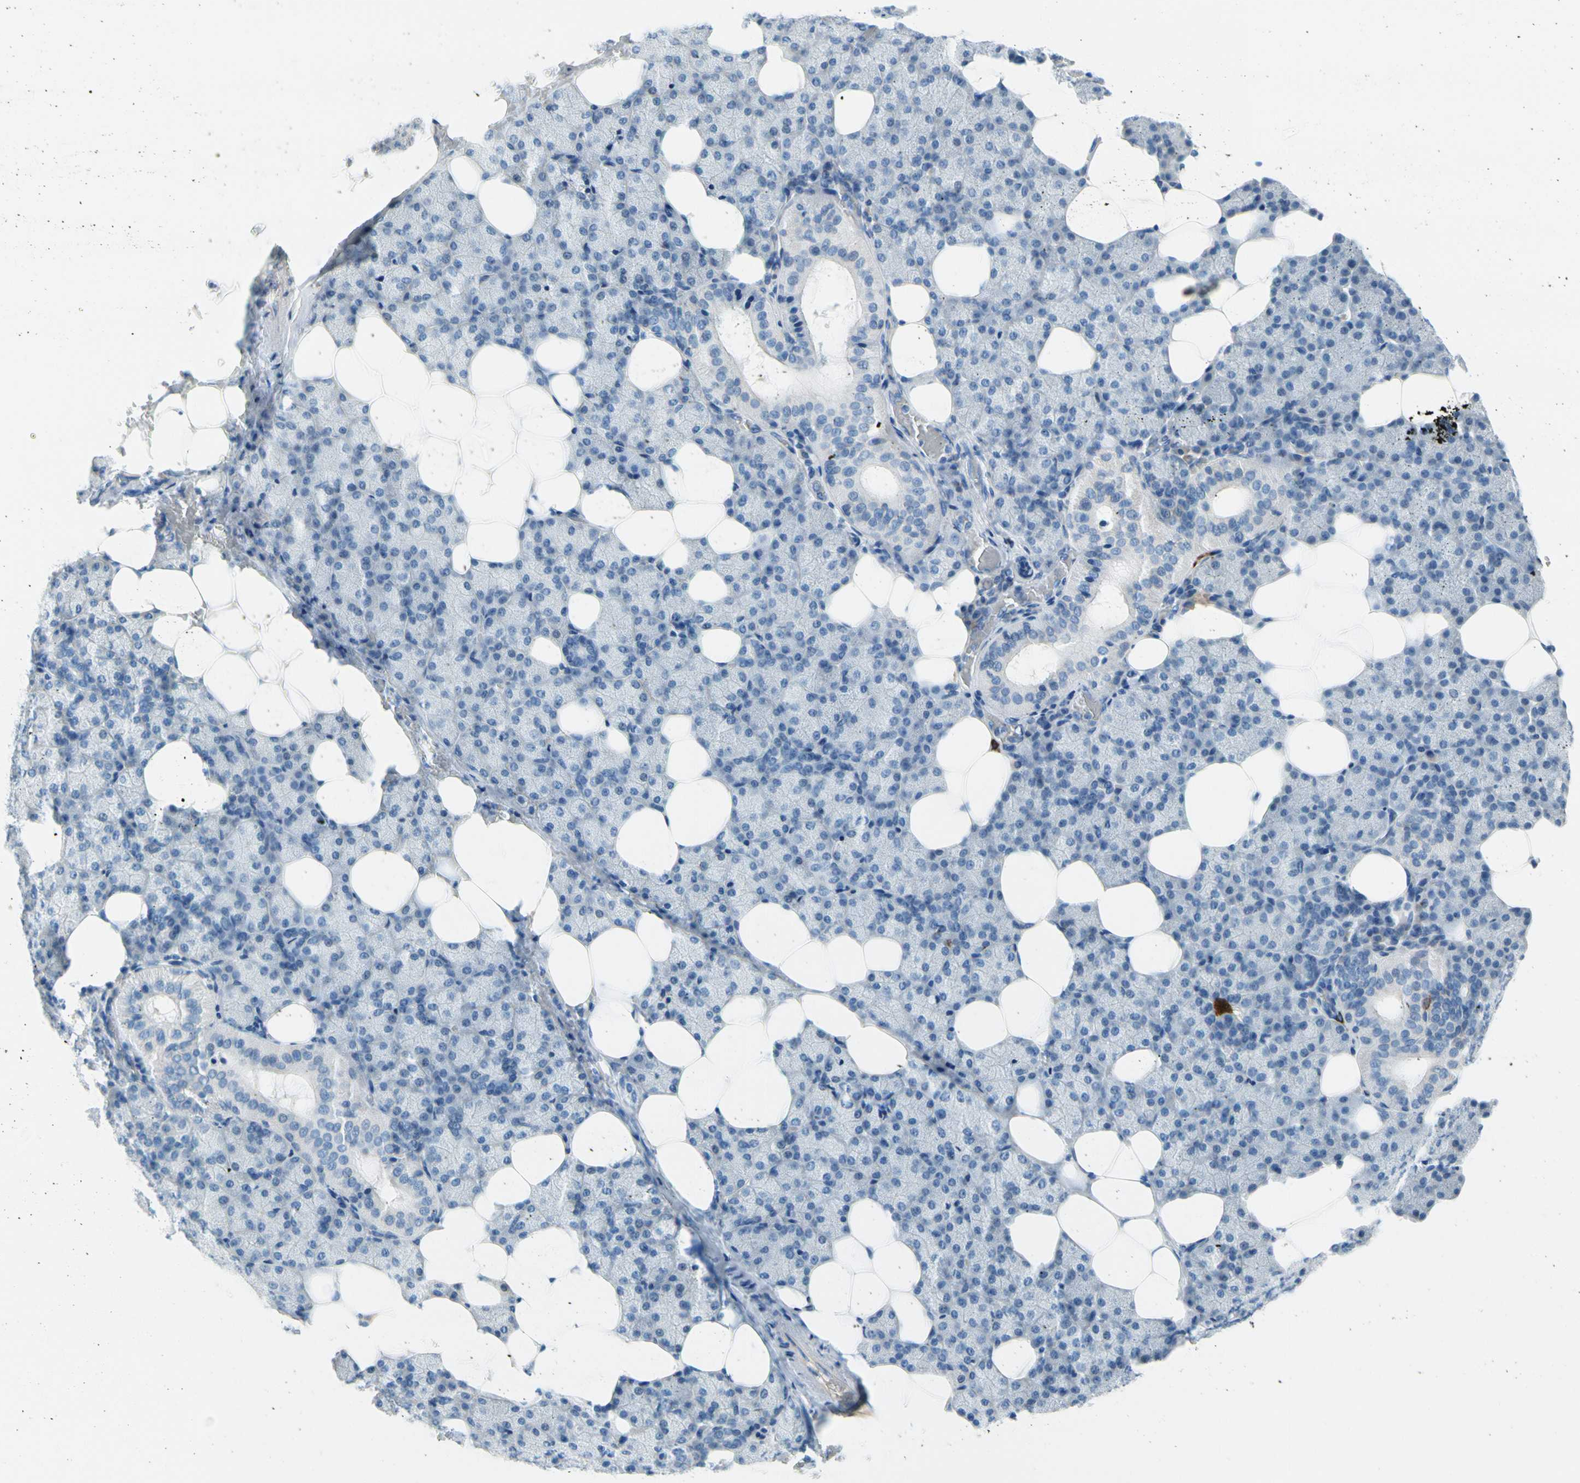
{"staining": {"intensity": "negative", "quantity": "none", "location": "none"}, "tissue": "salivary gland", "cell_type": "Glandular cells", "image_type": "normal", "snomed": [{"axis": "morphology", "description": "Normal tissue, NOS"}, {"axis": "topography", "description": "Lymph node"}, {"axis": "topography", "description": "Salivary gland"}], "caption": "Immunohistochemical staining of normal salivary gland demonstrates no significant staining in glandular cells.", "gene": "TACC3", "patient": {"sex": "male", "age": 8}}